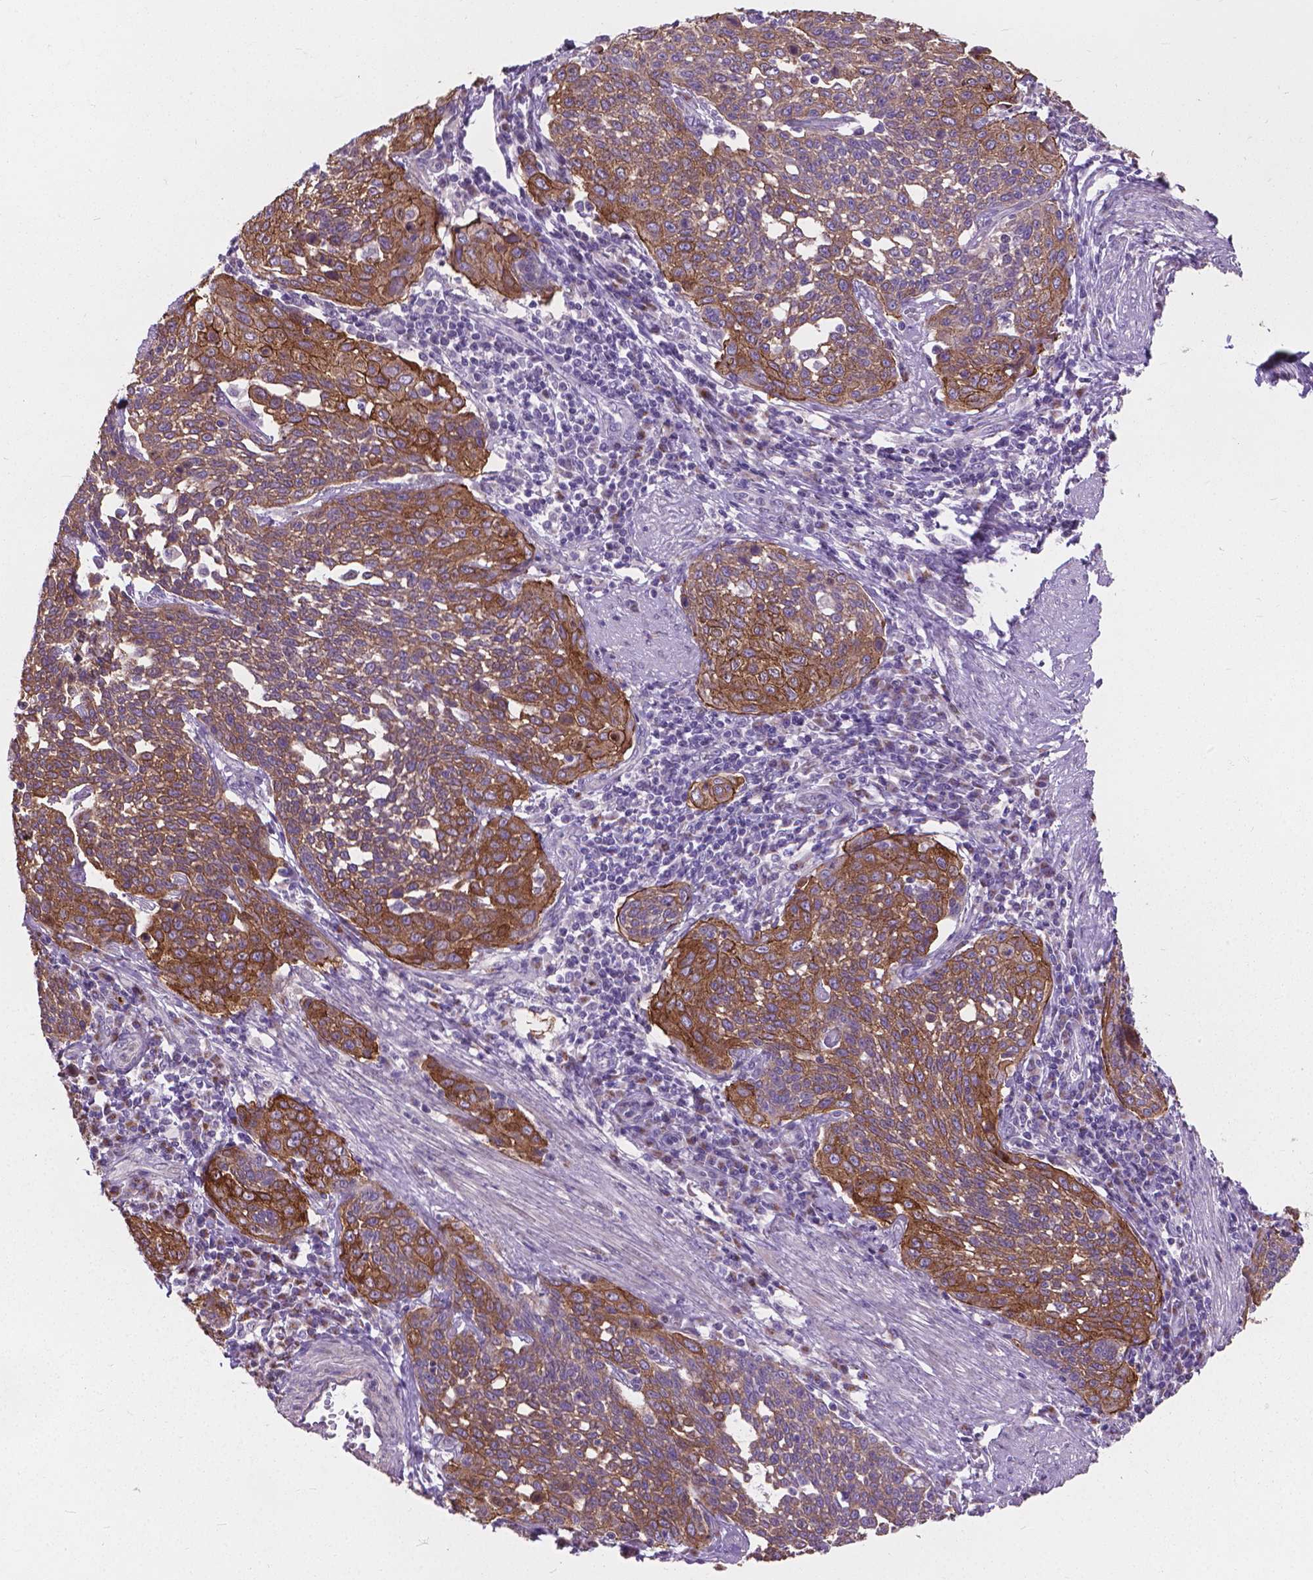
{"staining": {"intensity": "moderate", "quantity": "<25%", "location": "cytoplasmic/membranous"}, "tissue": "cervical cancer", "cell_type": "Tumor cells", "image_type": "cancer", "snomed": [{"axis": "morphology", "description": "Squamous cell carcinoma, NOS"}, {"axis": "topography", "description": "Cervix"}], "caption": "Immunohistochemical staining of human cervical squamous cell carcinoma demonstrates moderate cytoplasmic/membranous protein staining in approximately <25% of tumor cells.", "gene": "MYH14", "patient": {"sex": "female", "age": 34}}